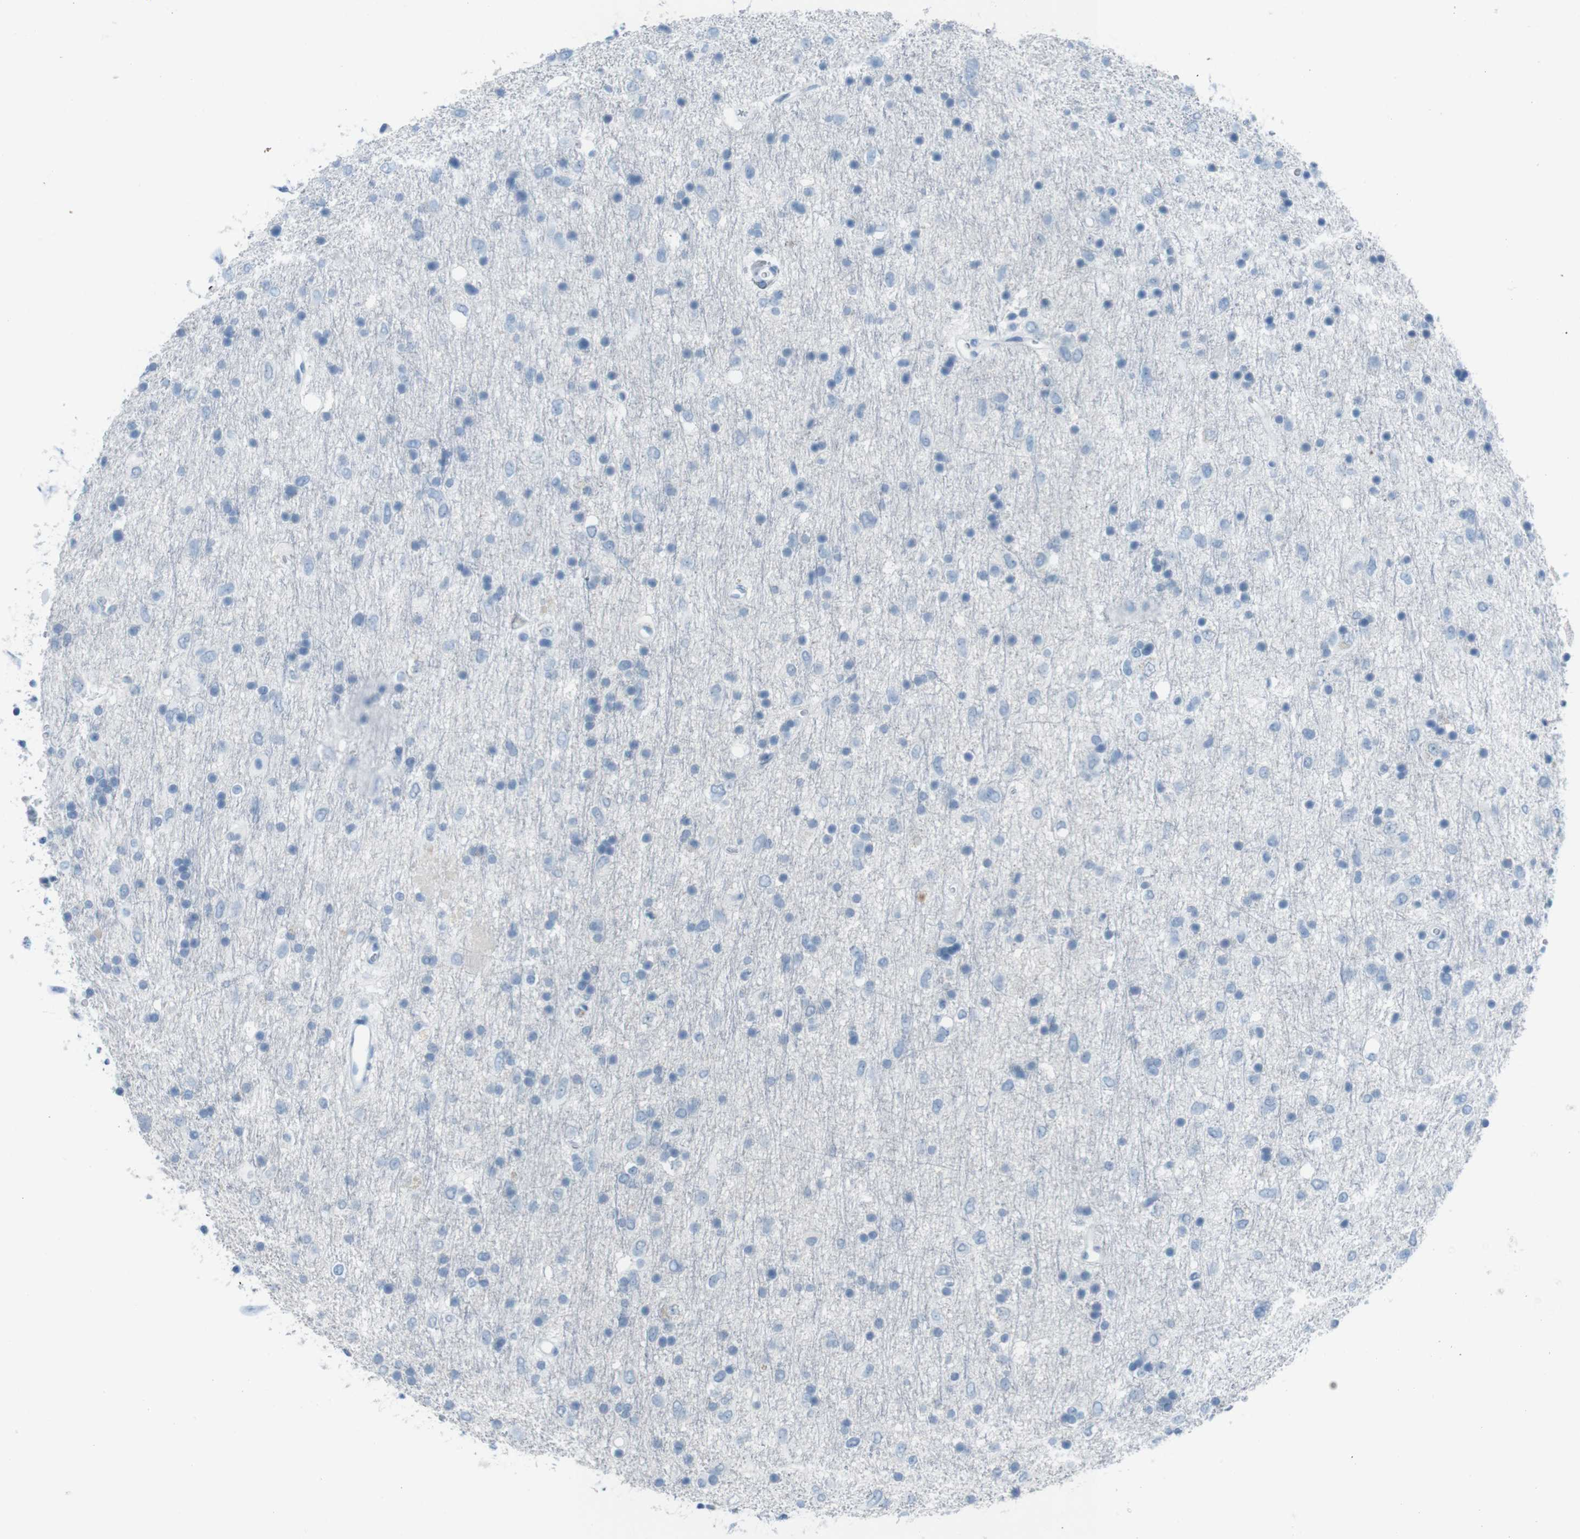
{"staining": {"intensity": "negative", "quantity": "none", "location": "none"}, "tissue": "glioma", "cell_type": "Tumor cells", "image_type": "cancer", "snomed": [{"axis": "morphology", "description": "Glioma, malignant, Low grade"}, {"axis": "topography", "description": "Brain"}], "caption": "Tumor cells show no significant protein staining in glioma.", "gene": "TMEM207", "patient": {"sex": "male", "age": 77}}